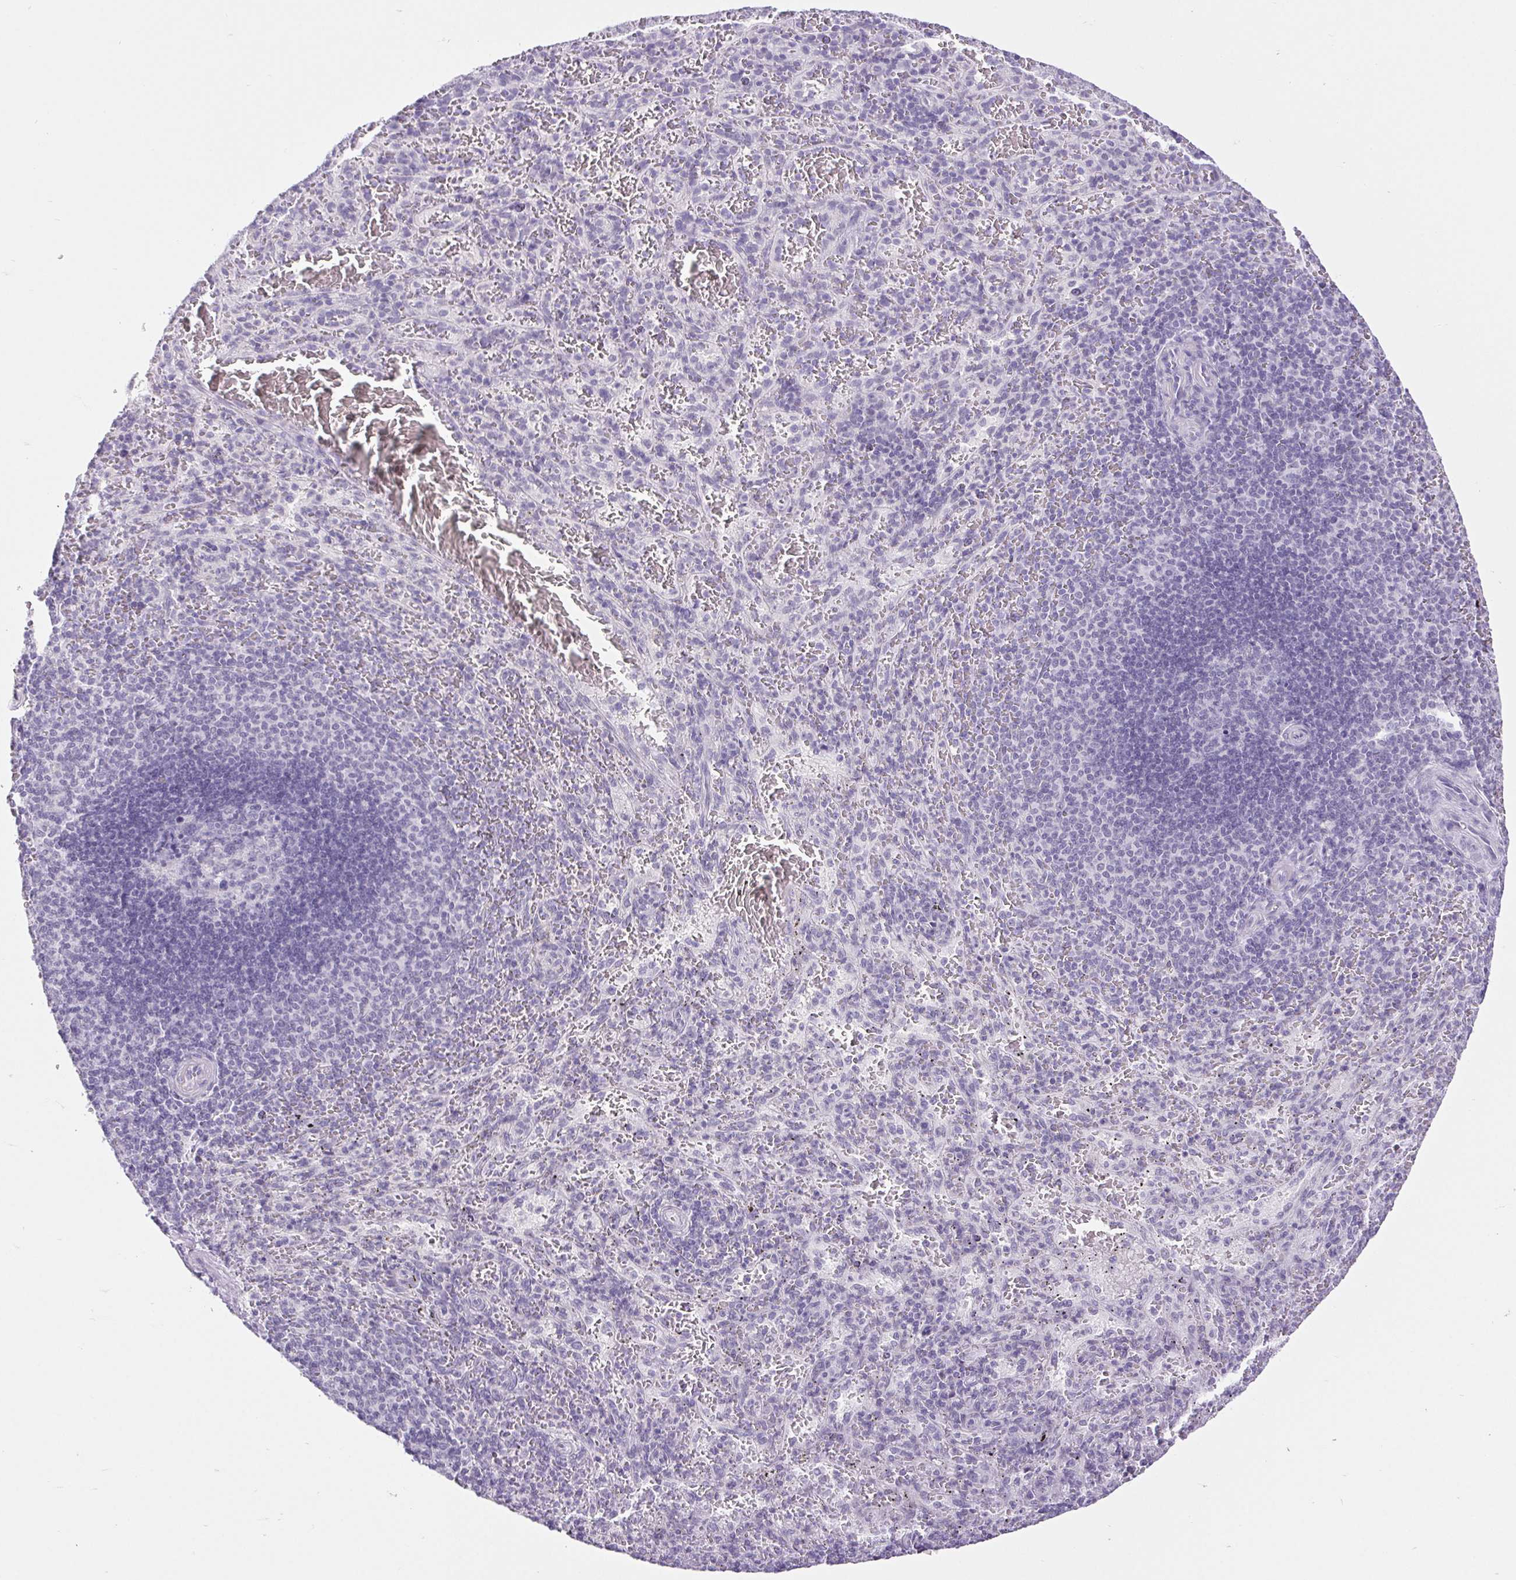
{"staining": {"intensity": "negative", "quantity": "none", "location": "none"}, "tissue": "spleen", "cell_type": "Cells in red pulp", "image_type": "normal", "snomed": [{"axis": "morphology", "description": "Normal tissue, NOS"}, {"axis": "topography", "description": "Spleen"}], "caption": "DAB immunohistochemical staining of unremarkable human spleen reveals no significant expression in cells in red pulp.", "gene": "BCAS1", "patient": {"sex": "male", "age": 57}}